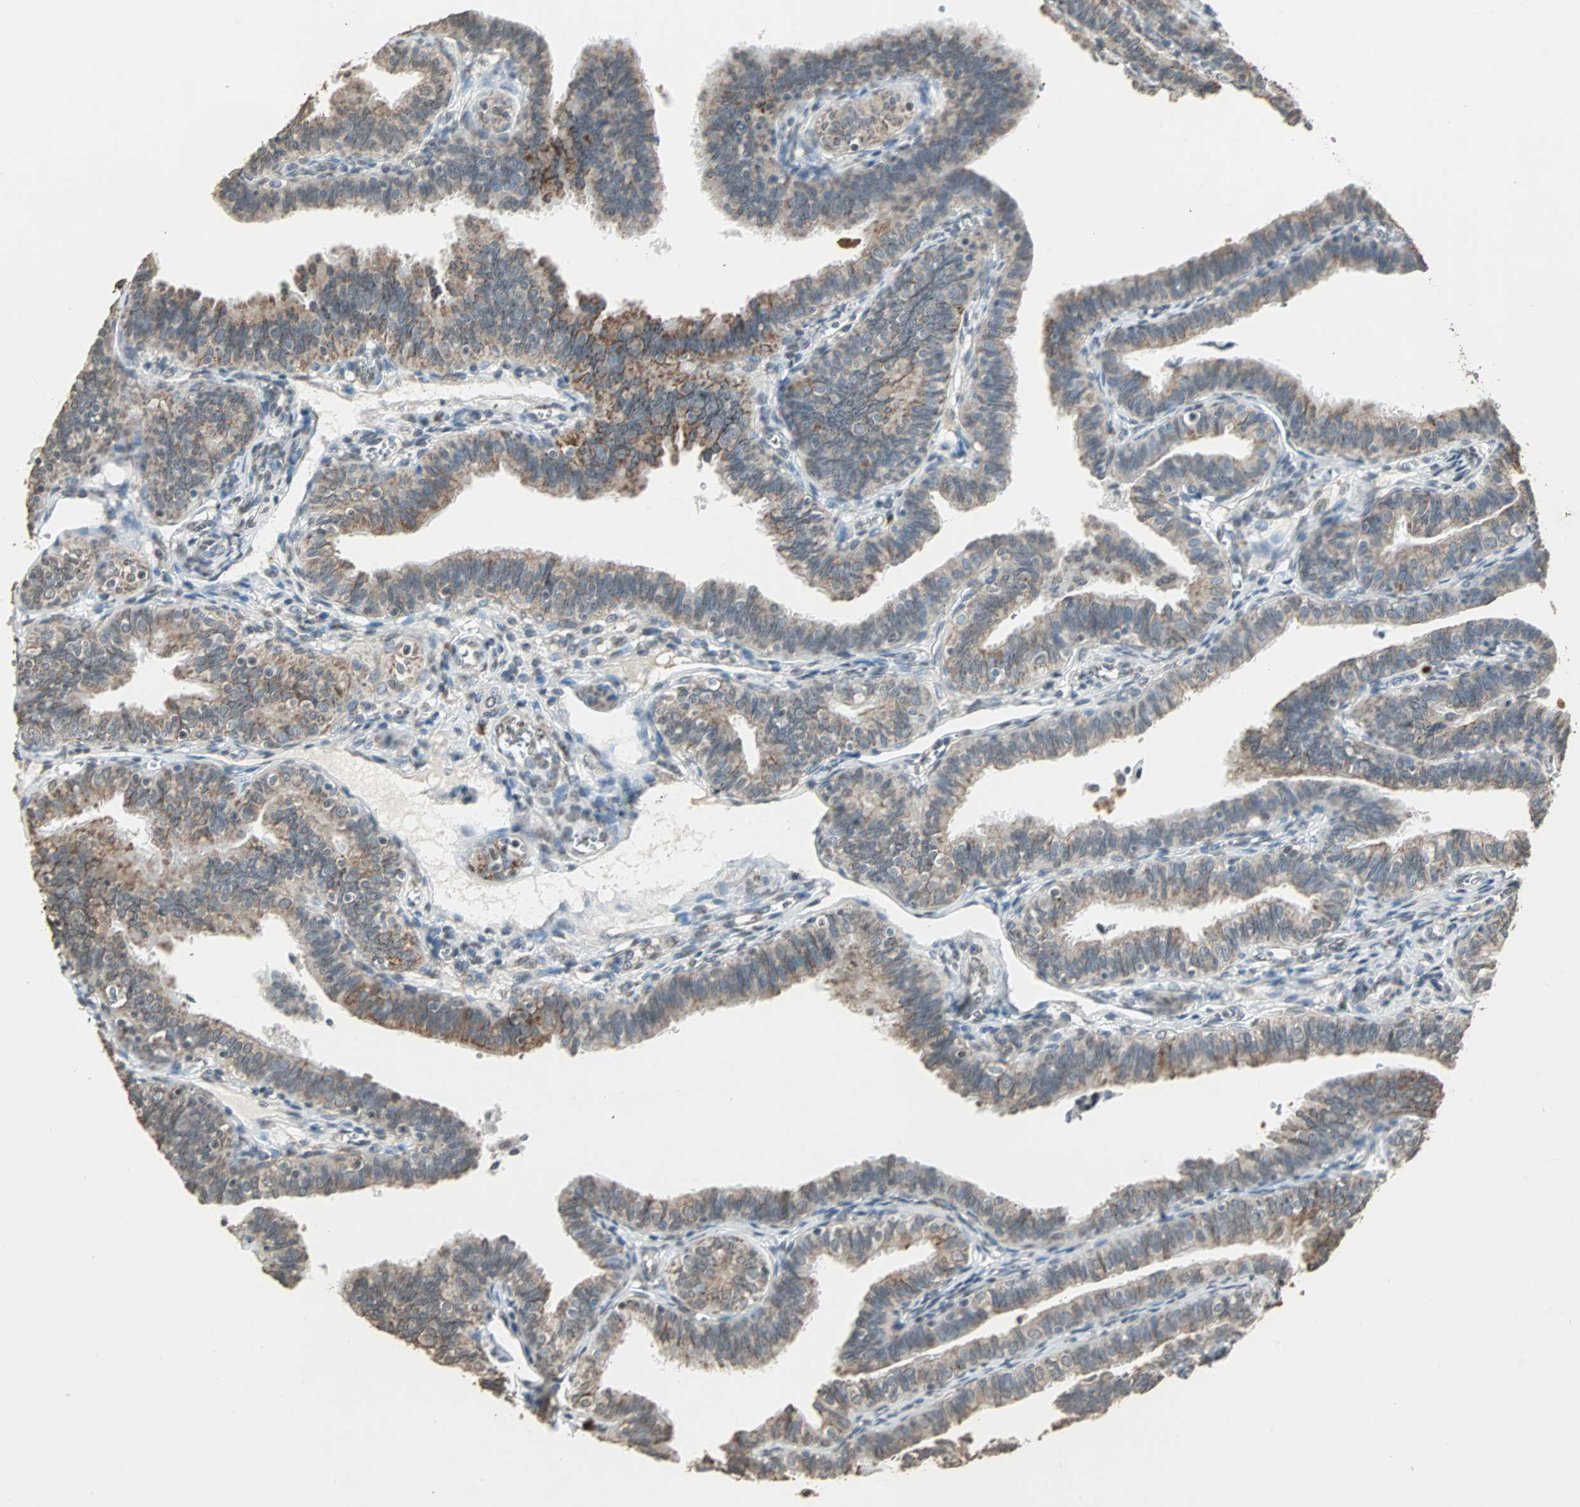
{"staining": {"intensity": "moderate", "quantity": "25%-75%", "location": "cytoplasmic/membranous"}, "tissue": "fallopian tube", "cell_type": "Glandular cells", "image_type": "normal", "snomed": [{"axis": "morphology", "description": "Normal tissue, NOS"}, {"axis": "topography", "description": "Fallopian tube"}], "caption": "Fallopian tube stained with immunohistochemistry shows moderate cytoplasmic/membranous expression in about 25%-75% of glandular cells. The protein is shown in brown color, while the nuclei are stained blue.", "gene": "PRELID1", "patient": {"sex": "female", "age": 46}}